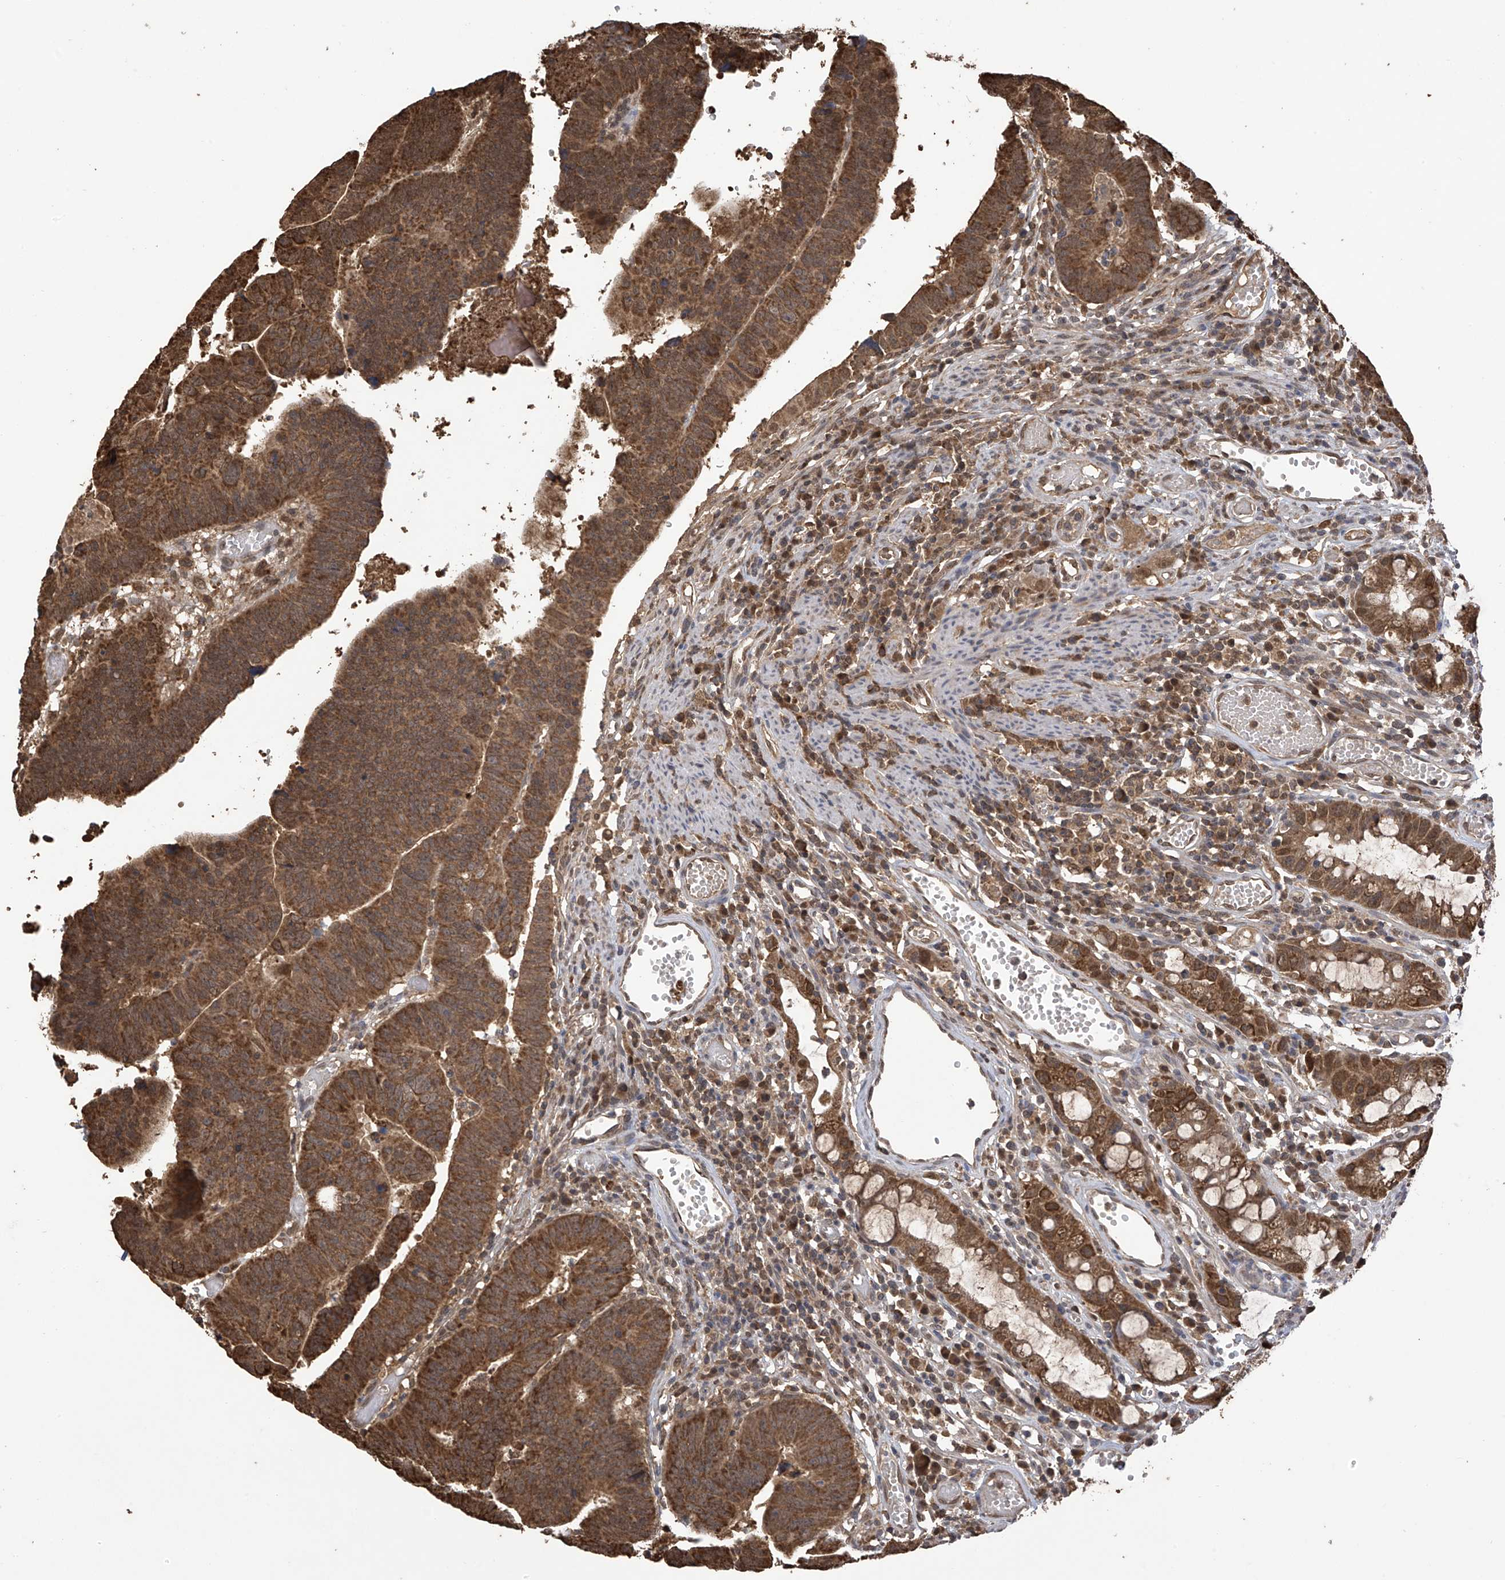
{"staining": {"intensity": "strong", "quantity": ">75%", "location": "cytoplasmic/membranous"}, "tissue": "colorectal cancer", "cell_type": "Tumor cells", "image_type": "cancer", "snomed": [{"axis": "morphology", "description": "Adenocarcinoma, NOS"}, {"axis": "topography", "description": "Rectum"}], "caption": "An IHC micrograph of neoplastic tissue is shown. Protein staining in brown highlights strong cytoplasmic/membranous positivity in colorectal cancer (adenocarcinoma) within tumor cells.", "gene": "PNPT1", "patient": {"sex": "female", "age": 65}}